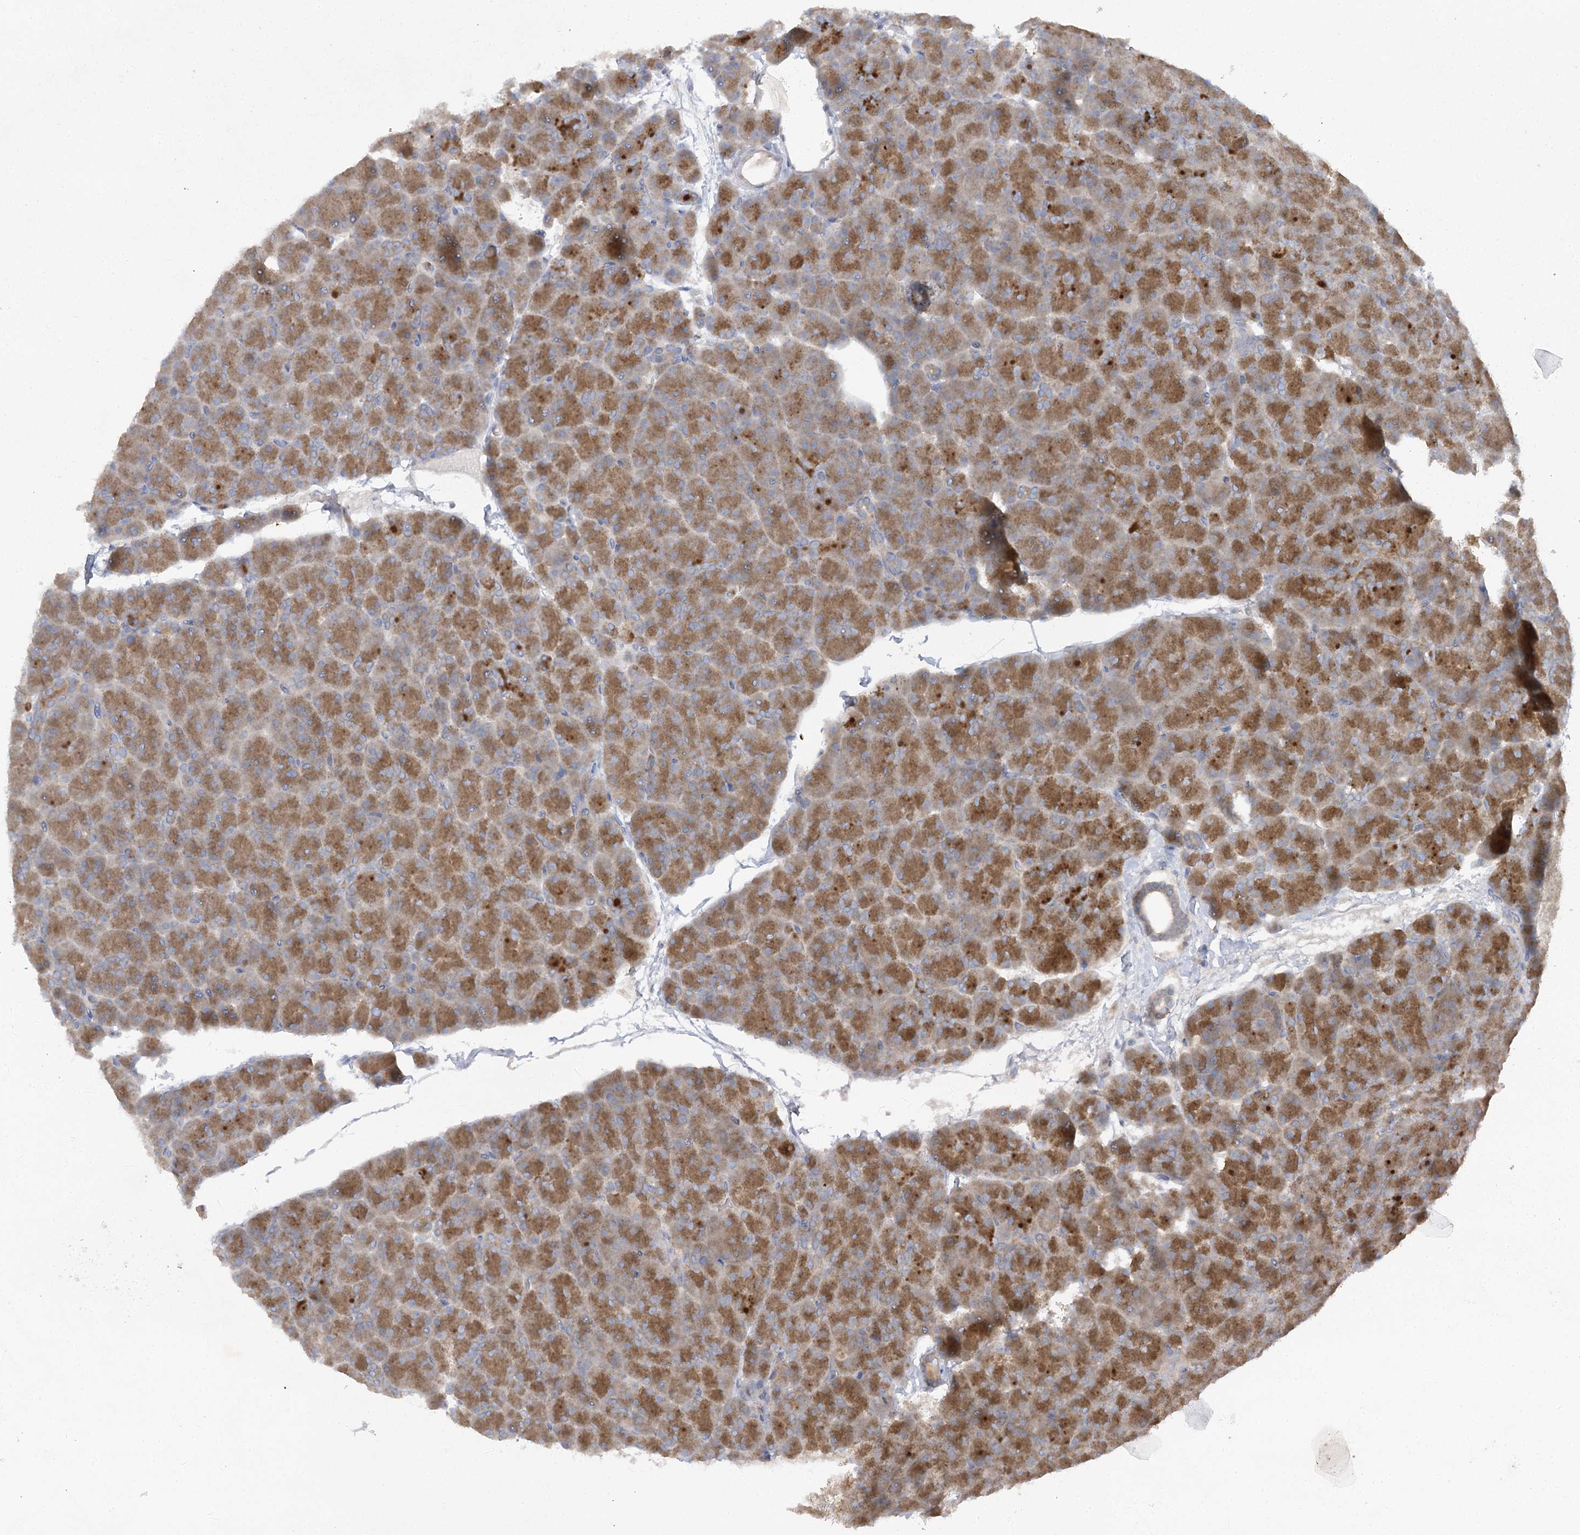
{"staining": {"intensity": "moderate", "quantity": ">75%", "location": "cytoplasmic/membranous"}, "tissue": "pancreas", "cell_type": "Exocrine glandular cells", "image_type": "normal", "snomed": [{"axis": "morphology", "description": "Normal tissue, NOS"}, {"axis": "topography", "description": "Pancreas"}], "caption": "This micrograph reveals immunohistochemistry staining of unremarkable pancreas, with medium moderate cytoplasmic/membranous positivity in approximately >75% of exocrine glandular cells.", "gene": "TRAF3IP1", "patient": {"sex": "male", "age": 36}}